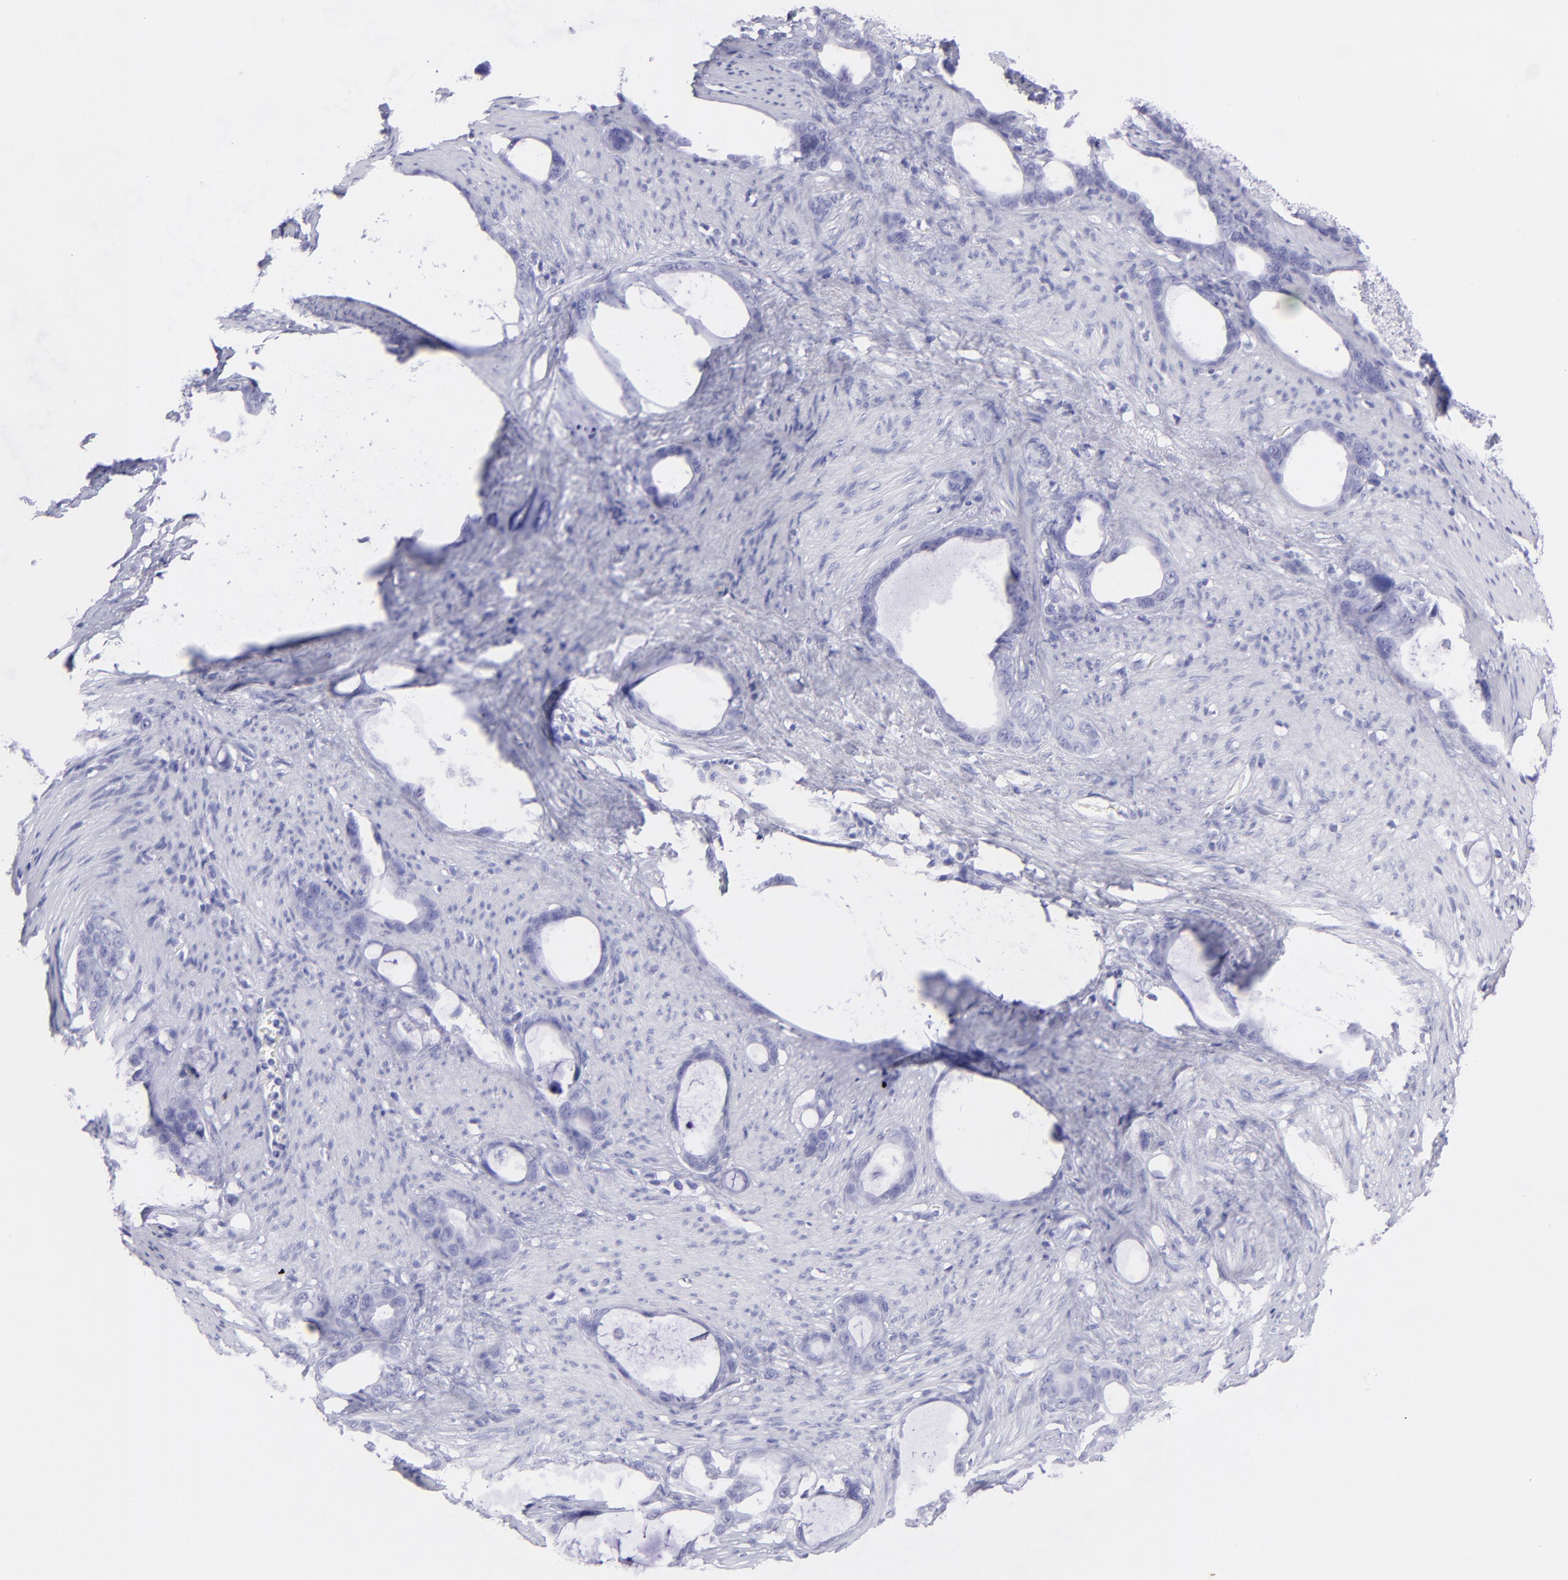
{"staining": {"intensity": "negative", "quantity": "none", "location": "none"}, "tissue": "stomach cancer", "cell_type": "Tumor cells", "image_type": "cancer", "snomed": [{"axis": "morphology", "description": "Adenocarcinoma, NOS"}, {"axis": "topography", "description": "Stomach"}], "caption": "This micrograph is of stomach cancer (adenocarcinoma) stained with immunohistochemistry to label a protein in brown with the nuclei are counter-stained blue. There is no expression in tumor cells. (Immunohistochemistry, brightfield microscopy, high magnification).", "gene": "CNP", "patient": {"sex": "female", "age": 75}}